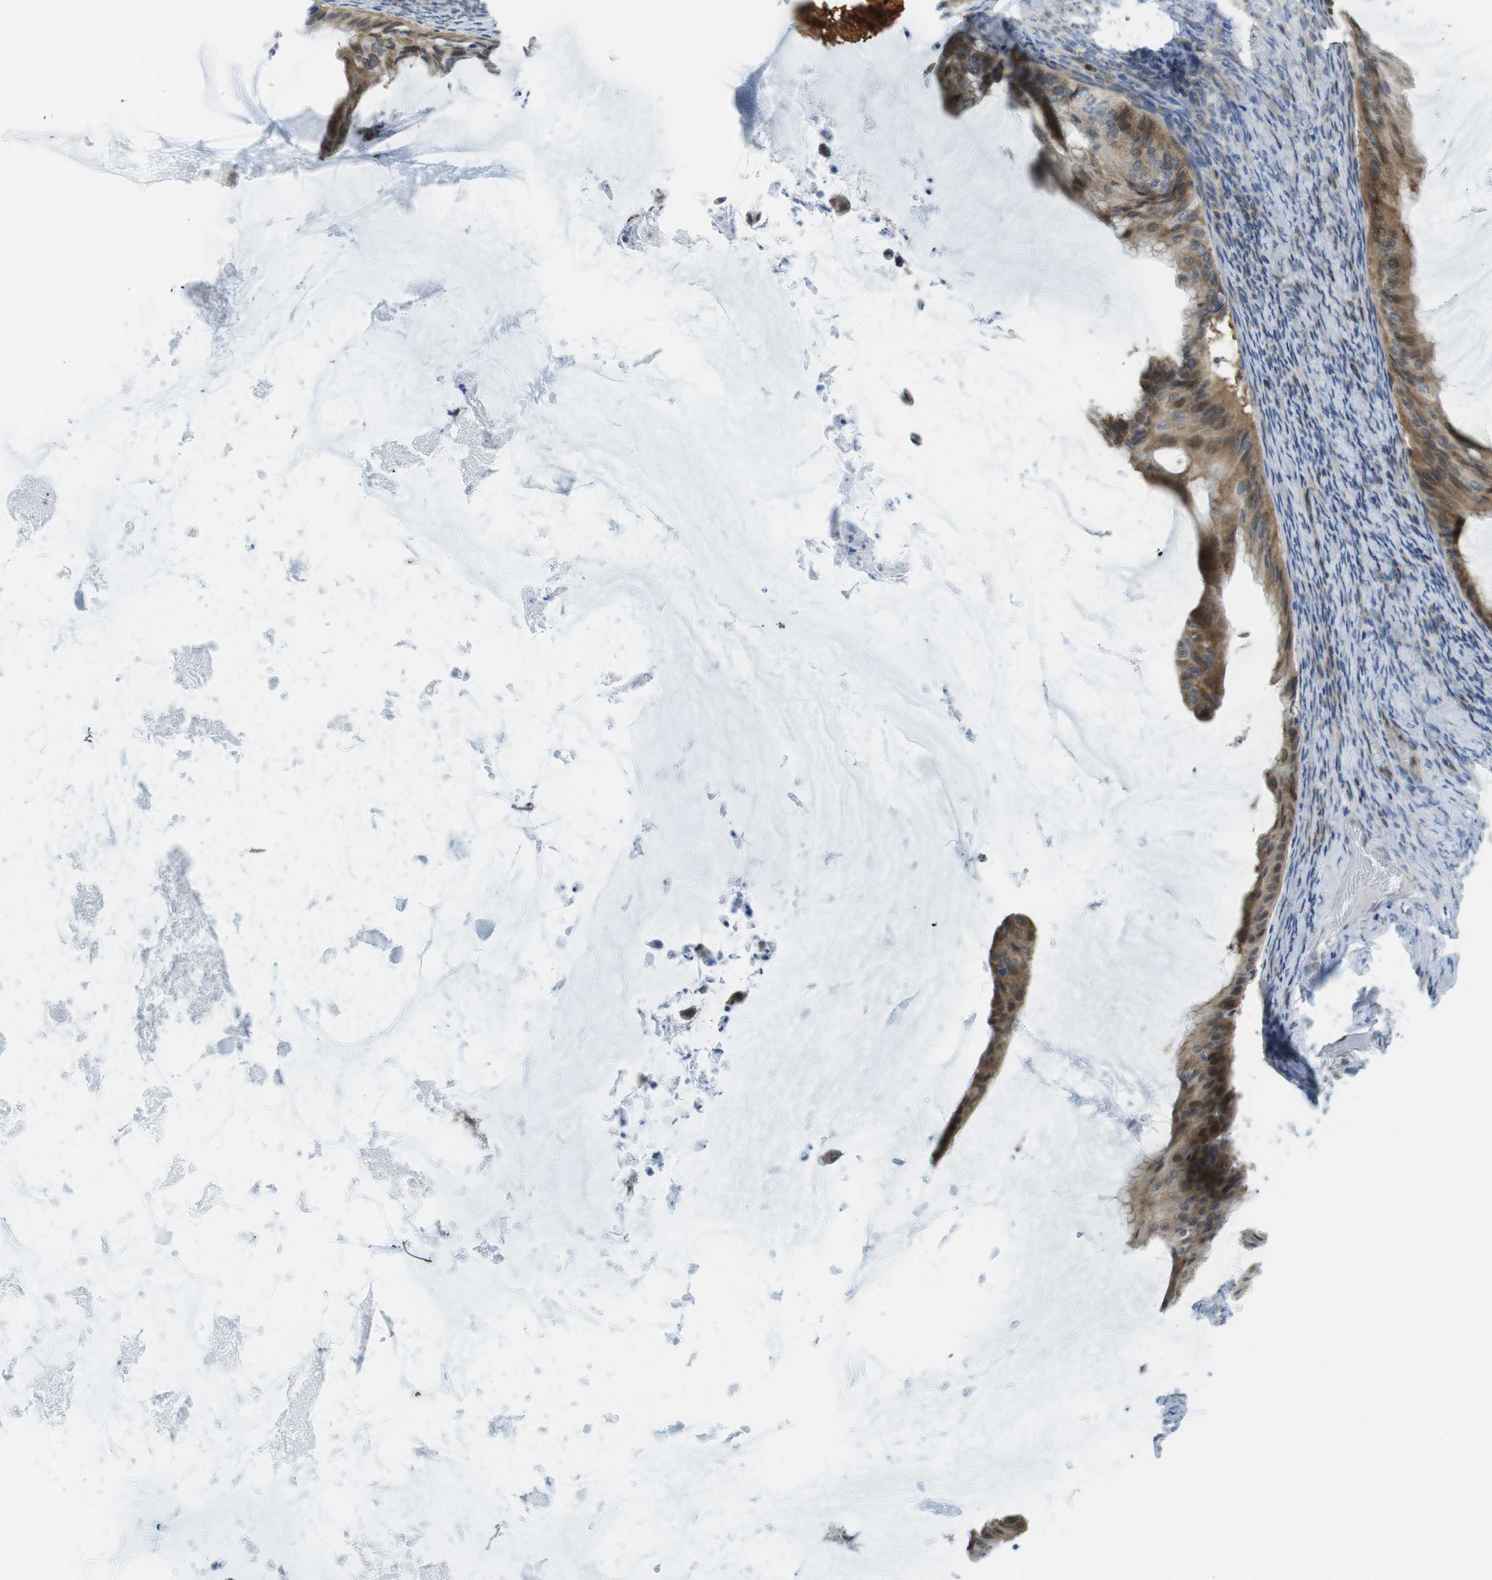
{"staining": {"intensity": "moderate", "quantity": "25%-75%", "location": "cytoplasmic/membranous"}, "tissue": "ovarian cancer", "cell_type": "Tumor cells", "image_type": "cancer", "snomed": [{"axis": "morphology", "description": "Cystadenocarcinoma, mucinous, NOS"}, {"axis": "topography", "description": "Ovary"}], "caption": "Immunohistochemistry (IHC) of mucinous cystadenocarcinoma (ovarian) shows medium levels of moderate cytoplasmic/membranous staining in about 25%-75% of tumor cells. Ihc stains the protein of interest in brown and the nuclei are stained blue.", "gene": "KCNE3", "patient": {"sex": "female", "age": 61}}